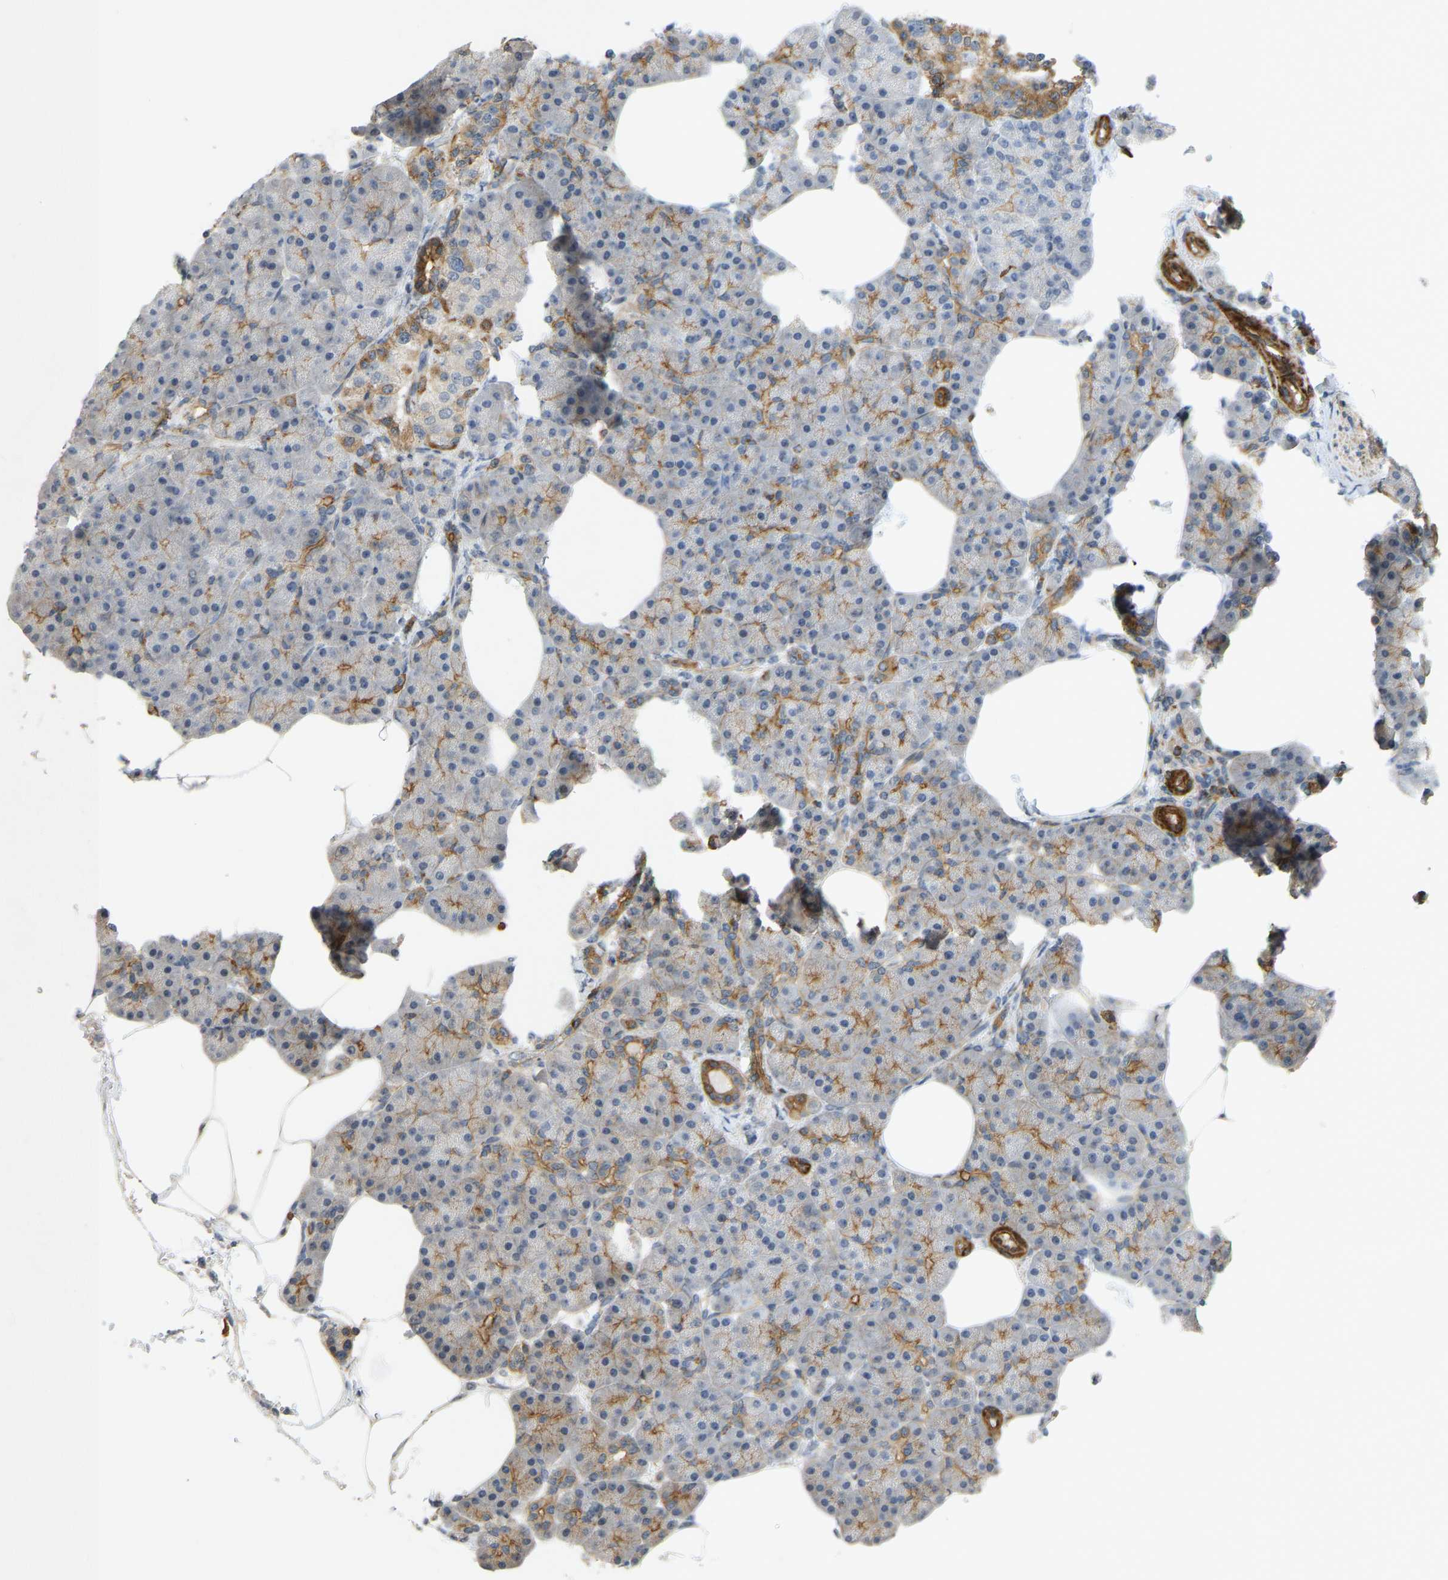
{"staining": {"intensity": "moderate", "quantity": "25%-75%", "location": "cytoplasmic/membranous"}, "tissue": "pancreas", "cell_type": "Exocrine glandular cells", "image_type": "normal", "snomed": [{"axis": "morphology", "description": "Normal tissue, NOS"}, {"axis": "topography", "description": "Pancreas"}], "caption": "The photomicrograph displays staining of unremarkable pancreas, revealing moderate cytoplasmic/membranous protein positivity (brown color) within exocrine glandular cells. (DAB (3,3'-diaminobenzidine) IHC with brightfield microscopy, high magnification).", "gene": "KIAA1671", "patient": {"sex": "female", "age": 70}}